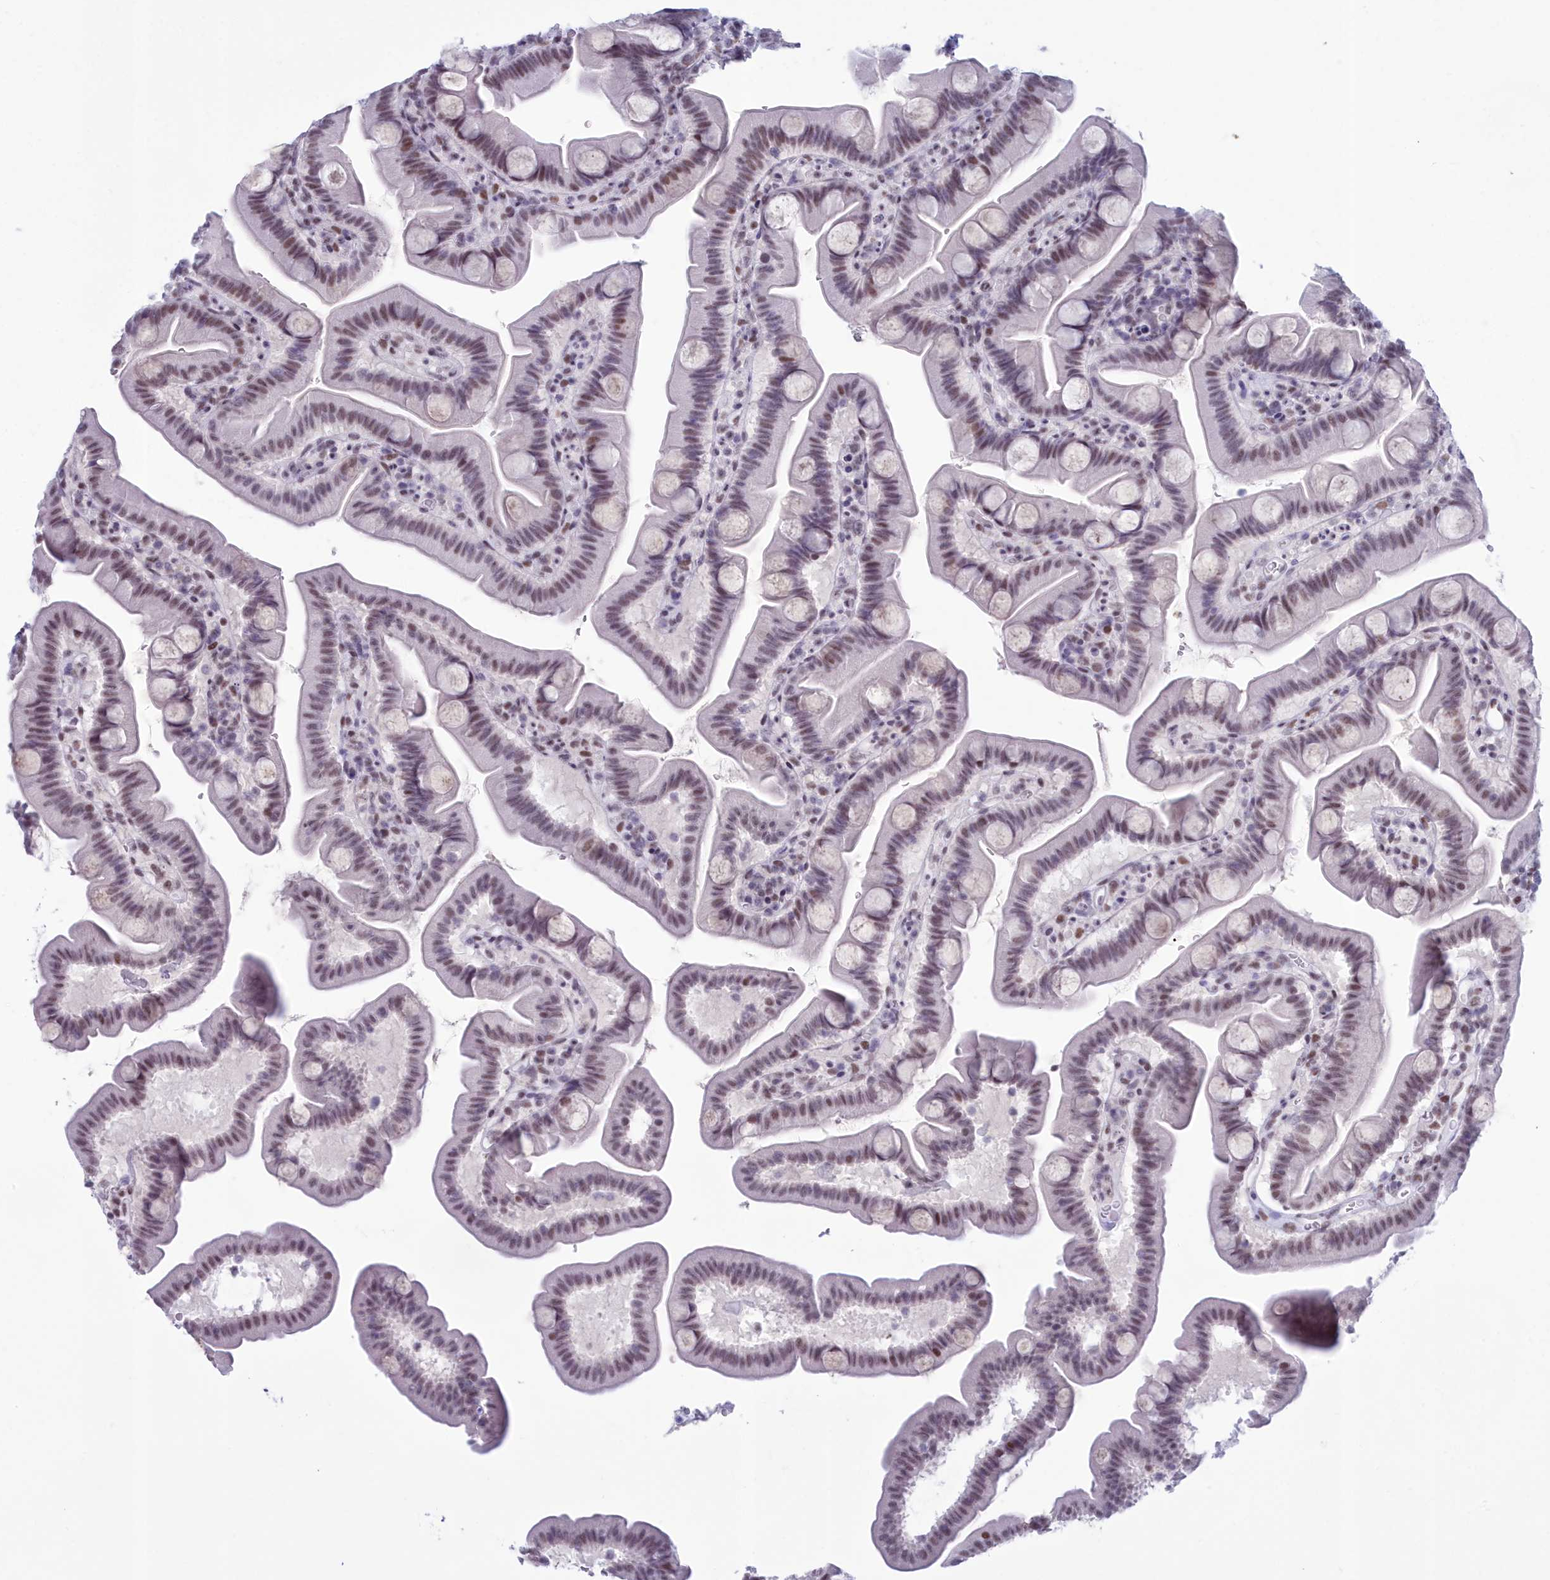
{"staining": {"intensity": "moderate", "quantity": ">75%", "location": "nuclear"}, "tissue": "small intestine", "cell_type": "Glandular cells", "image_type": "normal", "snomed": [{"axis": "morphology", "description": "Normal tissue, NOS"}, {"axis": "topography", "description": "Small intestine"}], "caption": "Glandular cells demonstrate medium levels of moderate nuclear staining in about >75% of cells in normal small intestine.", "gene": "CDC26", "patient": {"sex": "female", "age": 68}}